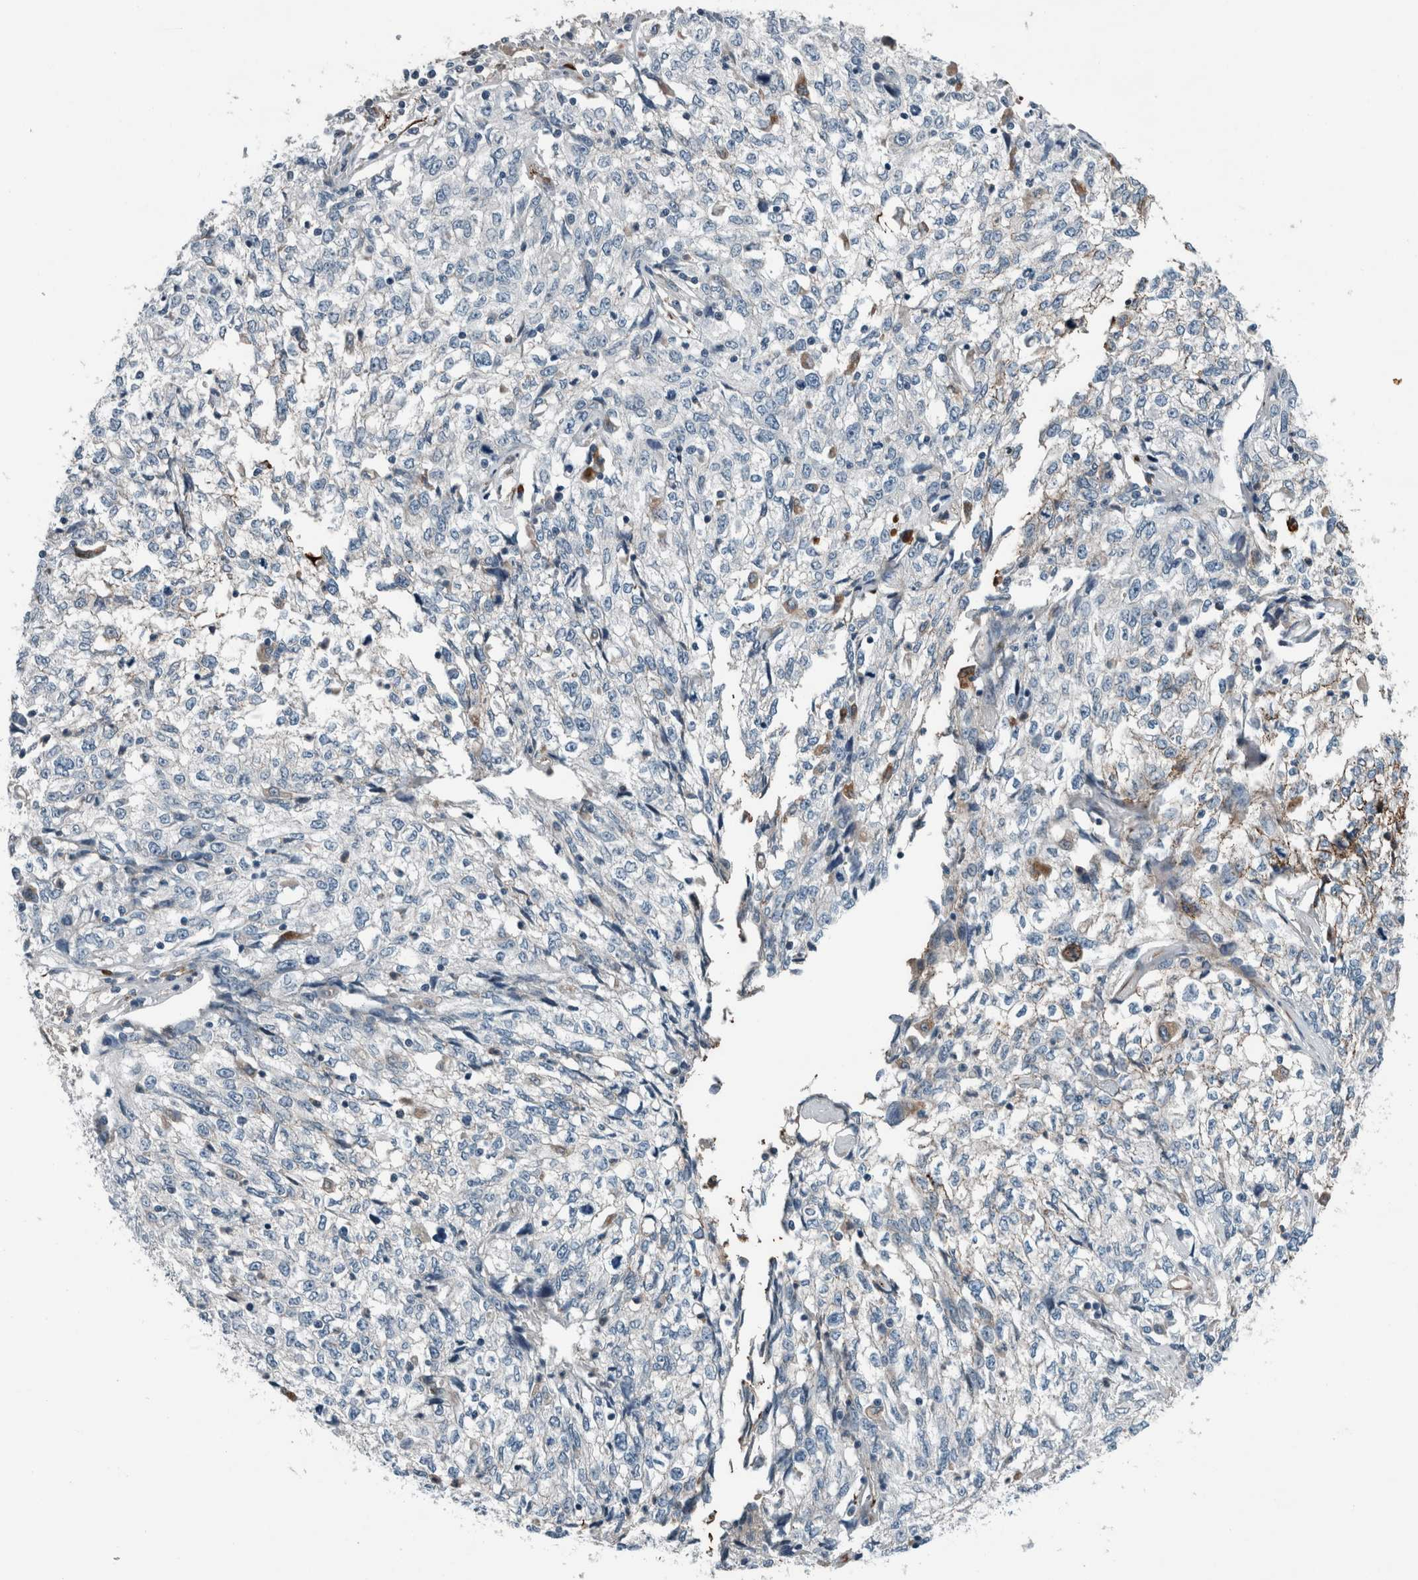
{"staining": {"intensity": "negative", "quantity": "none", "location": "none"}, "tissue": "cervical cancer", "cell_type": "Tumor cells", "image_type": "cancer", "snomed": [{"axis": "morphology", "description": "Squamous cell carcinoma, NOS"}, {"axis": "topography", "description": "Cervix"}], "caption": "This is a micrograph of immunohistochemistry staining of cervical cancer, which shows no staining in tumor cells.", "gene": "GLT8D2", "patient": {"sex": "female", "age": 57}}